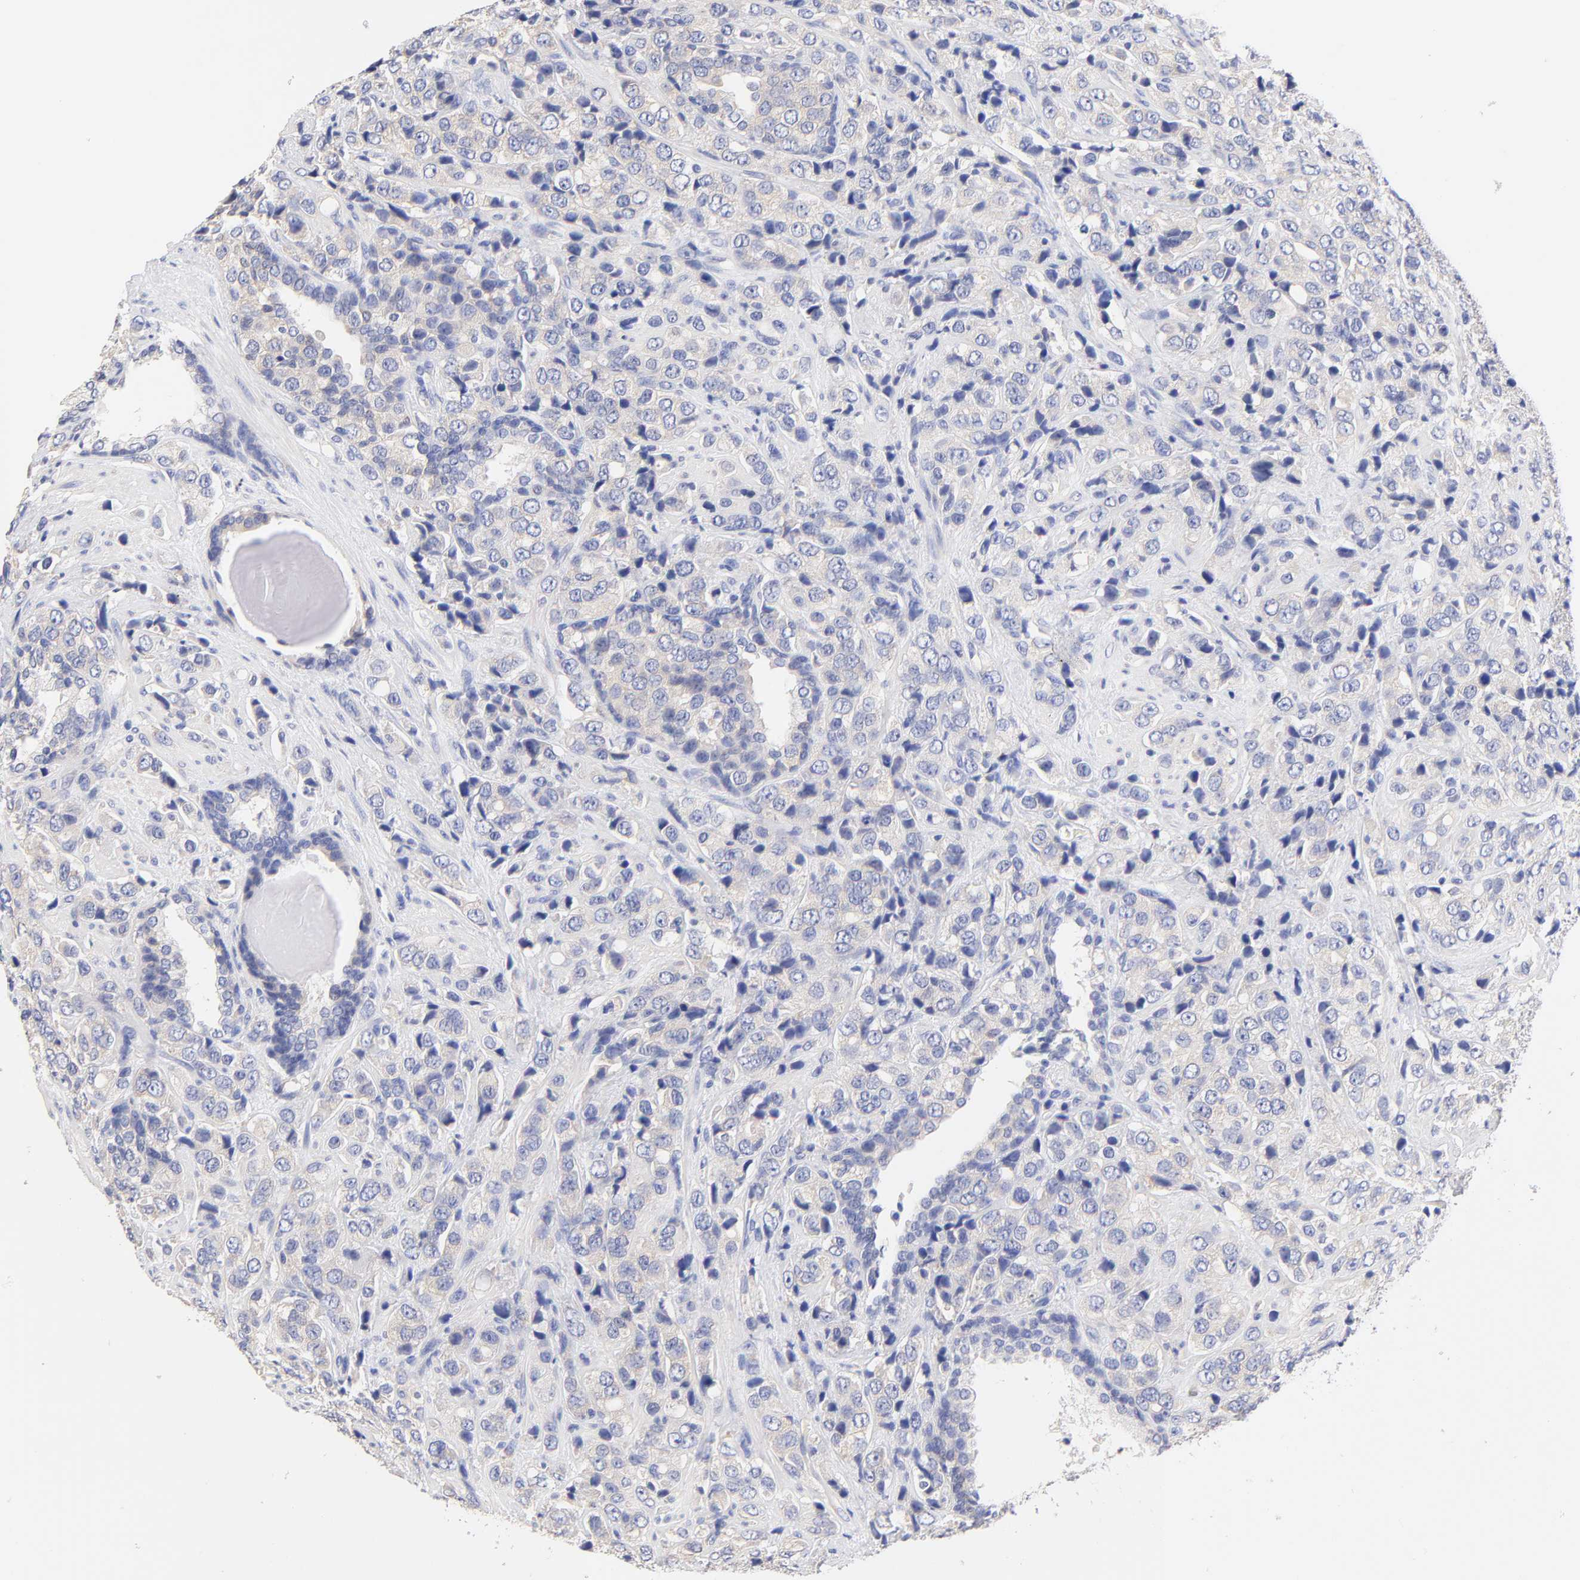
{"staining": {"intensity": "negative", "quantity": "none", "location": "none"}, "tissue": "prostate cancer", "cell_type": "Tumor cells", "image_type": "cancer", "snomed": [{"axis": "morphology", "description": "Adenocarcinoma, High grade"}, {"axis": "topography", "description": "Prostate"}], "caption": "Immunohistochemistry histopathology image of prostate adenocarcinoma (high-grade) stained for a protein (brown), which reveals no expression in tumor cells.", "gene": "TNFRSF13C", "patient": {"sex": "male", "age": 70}}